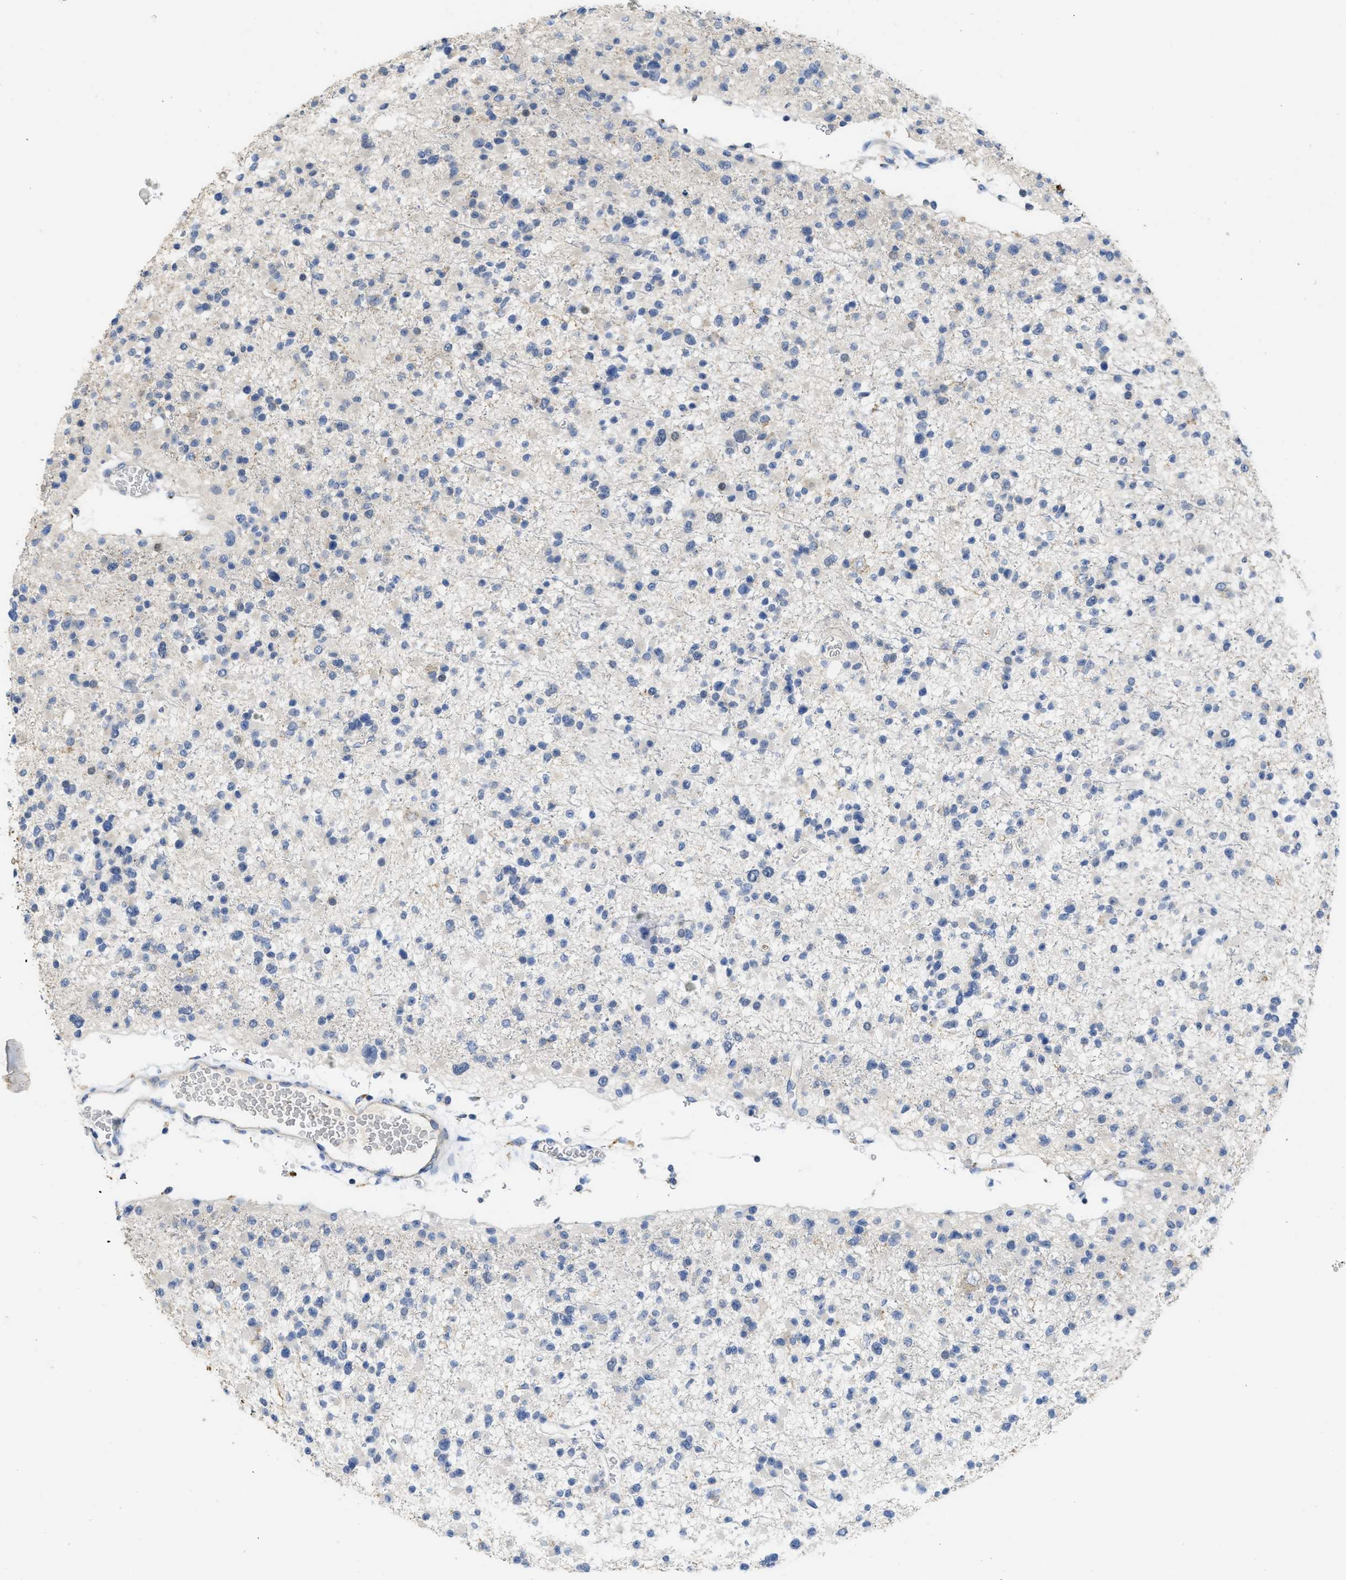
{"staining": {"intensity": "negative", "quantity": "none", "location": "none"}, "tissue": "glioma", "cell_type": "Tumor cells", "image_type": "cancer", "snomed": [{"axis": "morphology", "description": "Glioma, malignant, Low grade"}, {"axis": "topography", "description": "Brain"}], "caption": "Immunohistochemistry (IHC) of human malignant low-grade glioma reveals no expression in tumor cells.", "gene": "CDPF1", "patient": {"sex": "female", "age": 22}}